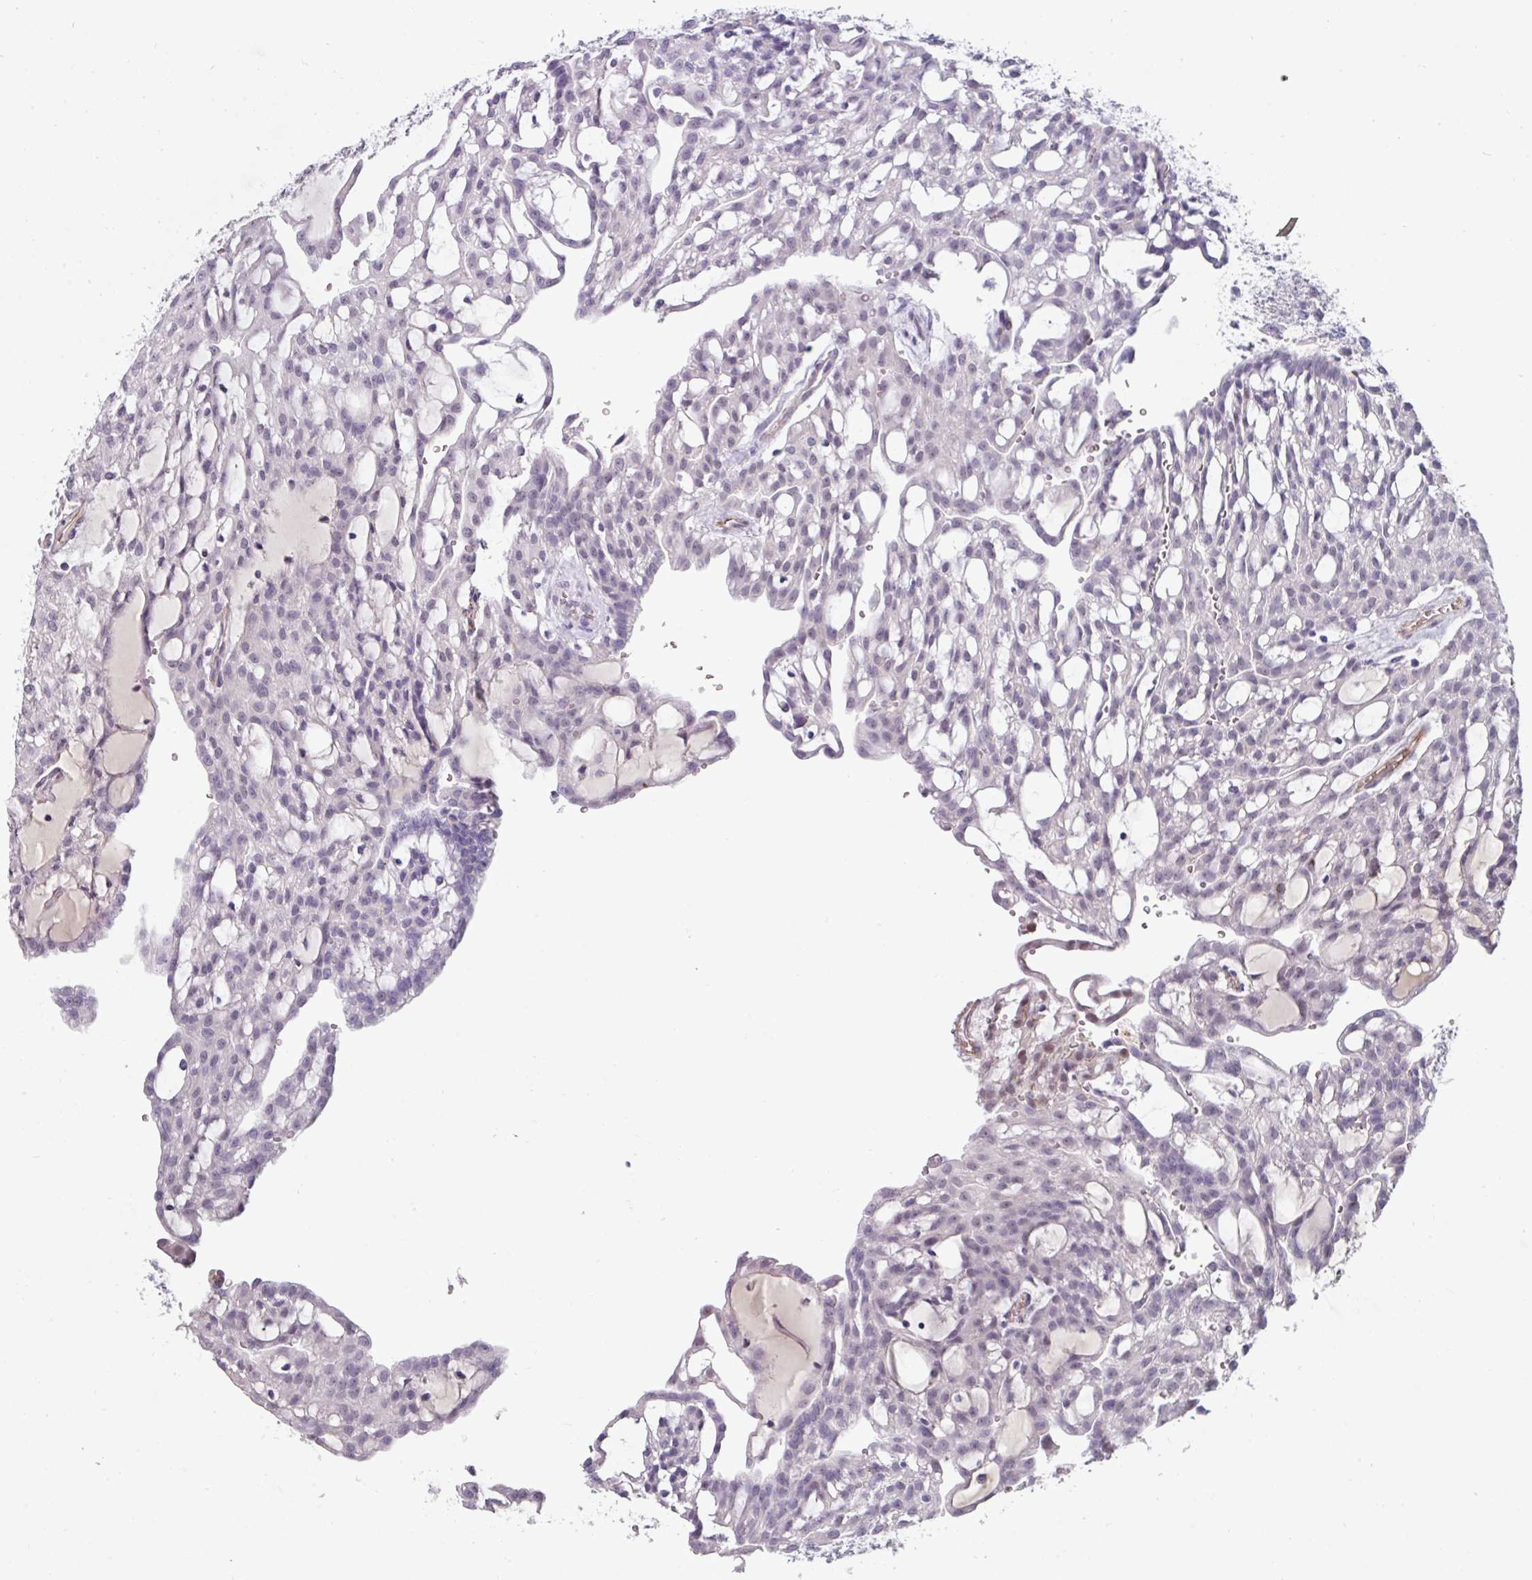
{"staining": {"intensity": "weak", "quantity": "25%-75%", "location": "nuclear"}, "tissue": "renal cancer", "cell_type": "Tumor cells", "image_type": "cancer", "snomed": [{"axis": "morphology", "description": "Adenocarcinoma, NOS"}, {"axis": "topography", "description": "Kidney"}], "caption": "Renal cancer (adenocarcinoma) tissue shows weak nuclear positivity in about 25%-75% of tumor cells", "gene": "EYA3", "patient": {"sex": "male", "age": 63}}